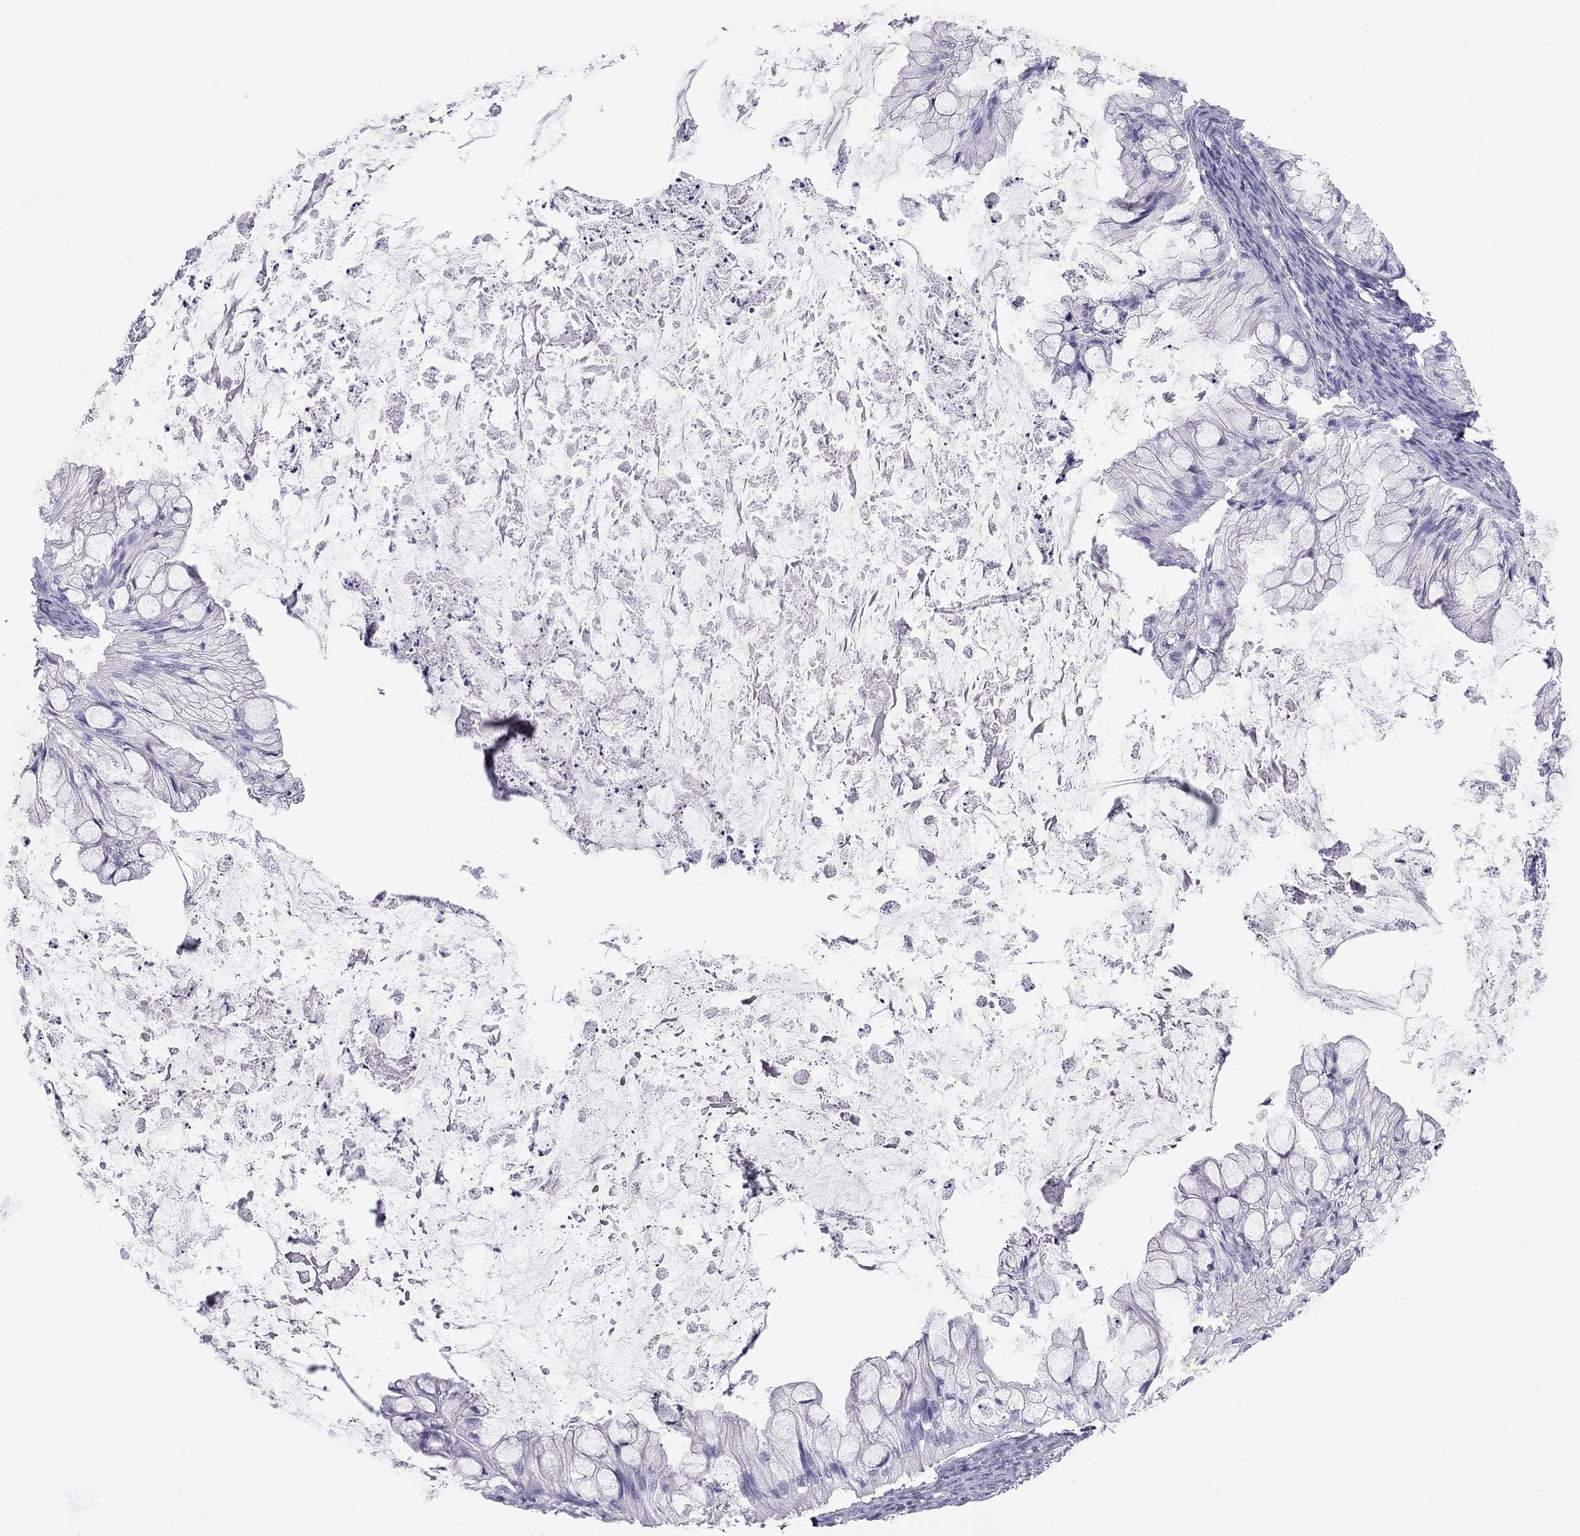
{"staining": {"intensity": "negative", "quantity": "none", "location": "none"}, "tissue": "ovarian cancer", "cell_type": "Tumor cells", "image_type": "cancer", "snomed": [{"axis": "morphology", "description": "Cystadenocarcinoma, mucinous, NOS"}, {"axis": "topography", "description": "Ovary"}], "caption": "Ovarian cancer (mucinous cystadenocarcinoma) was stained to show a protein in brown. There is no significant expression in tumor cells.", "gene": "FSCN3", "patient": {"sex": "female", "age": 57}}